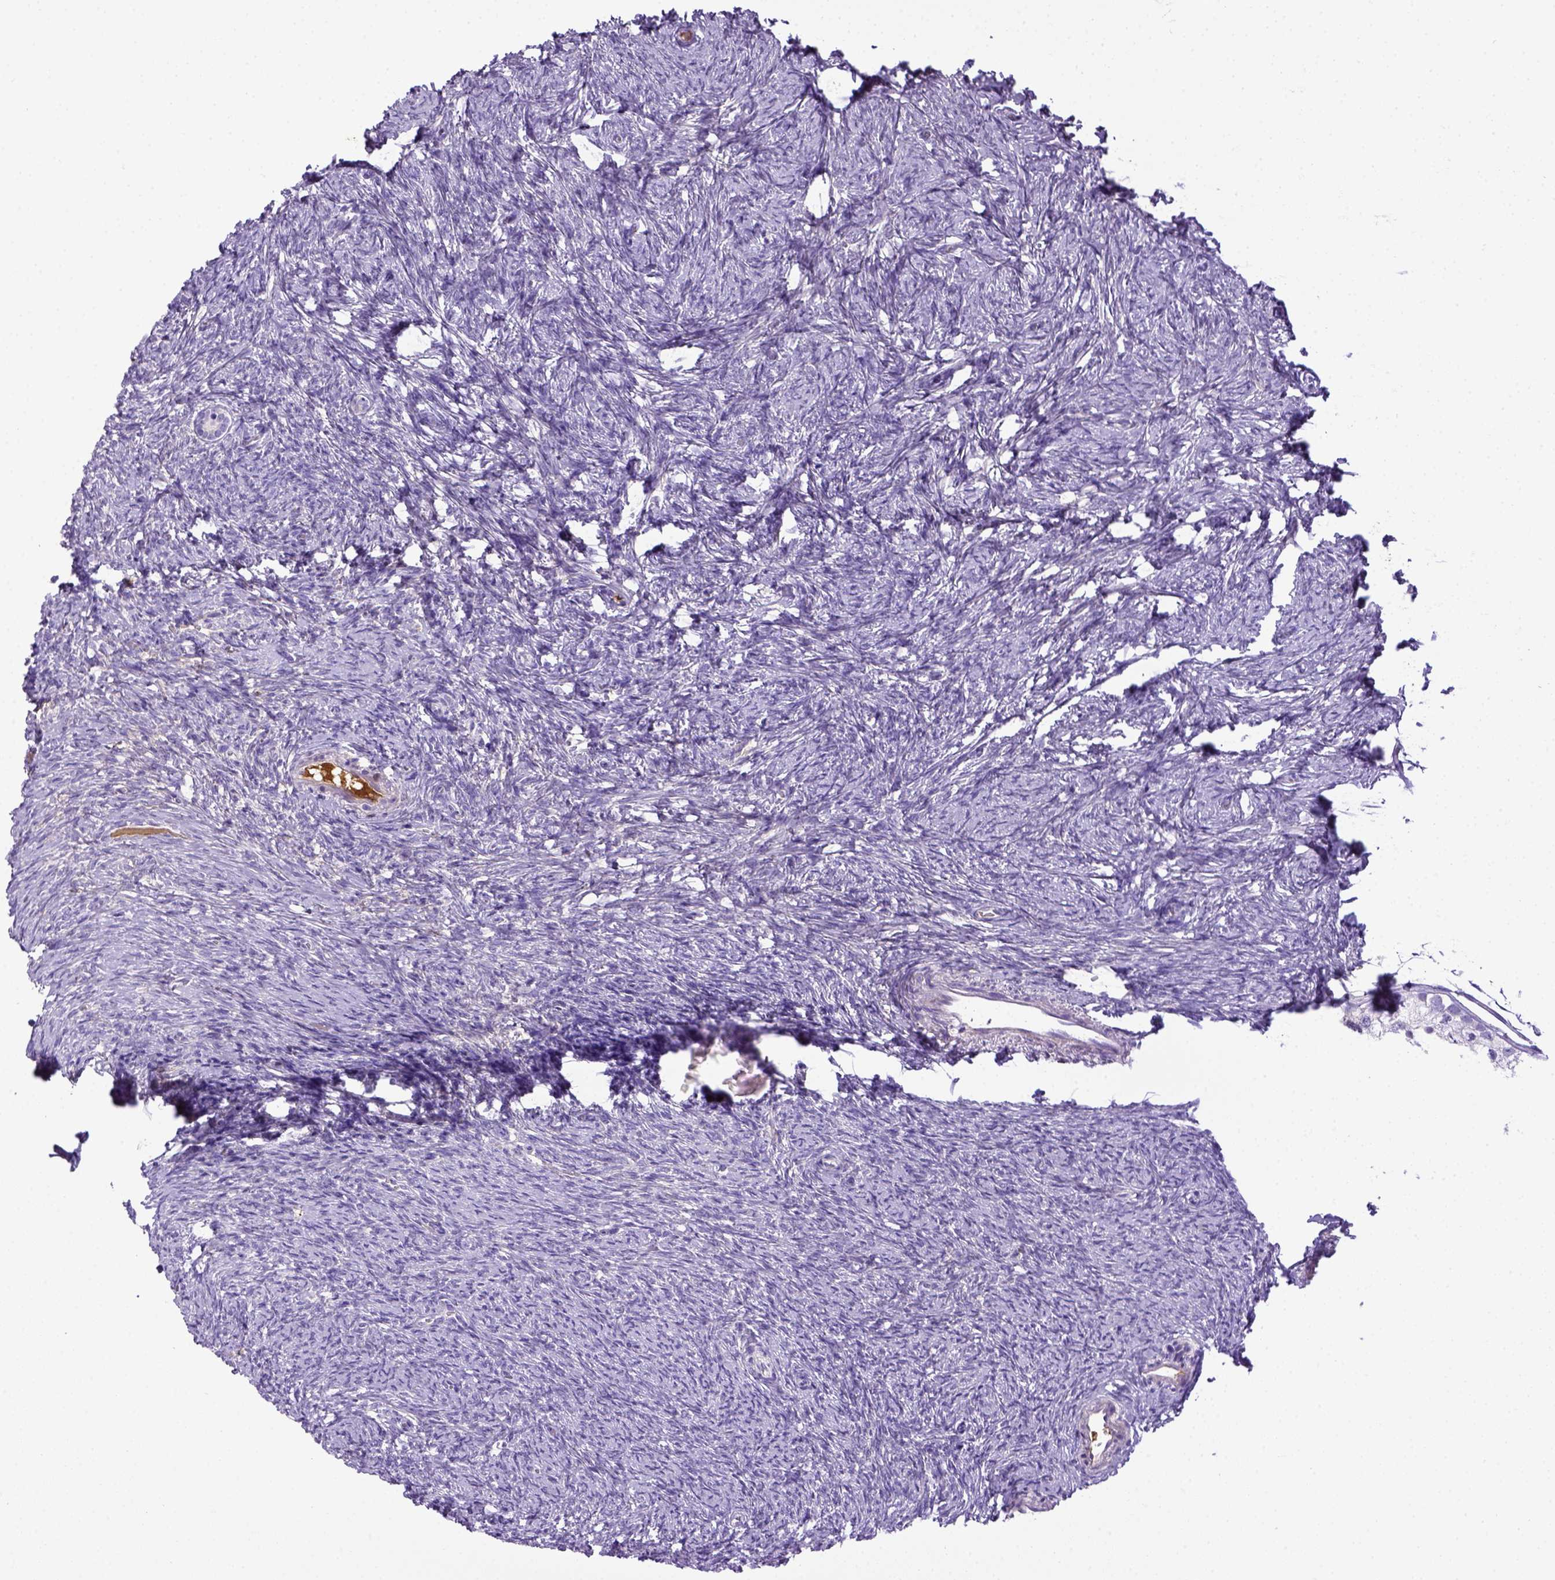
{"staining": {"intensity": "negative", "quantity": "none", "location": "none"}, "tissue": "ovary", "cell_type": "Ovarian stroma cells", "image_type": "normal", "snomed": [{"axis": "morphology", "description": "Normal tissue, NOS"}, {"axis": "topography", "description": "Ovary"}], "caption": "Immunohistochemistry (IHC) of normal ovary reveals no staining in ovarian stroma cells.", "gene": "ITIH4", "patient": {"sex": "female", "age": 39}}